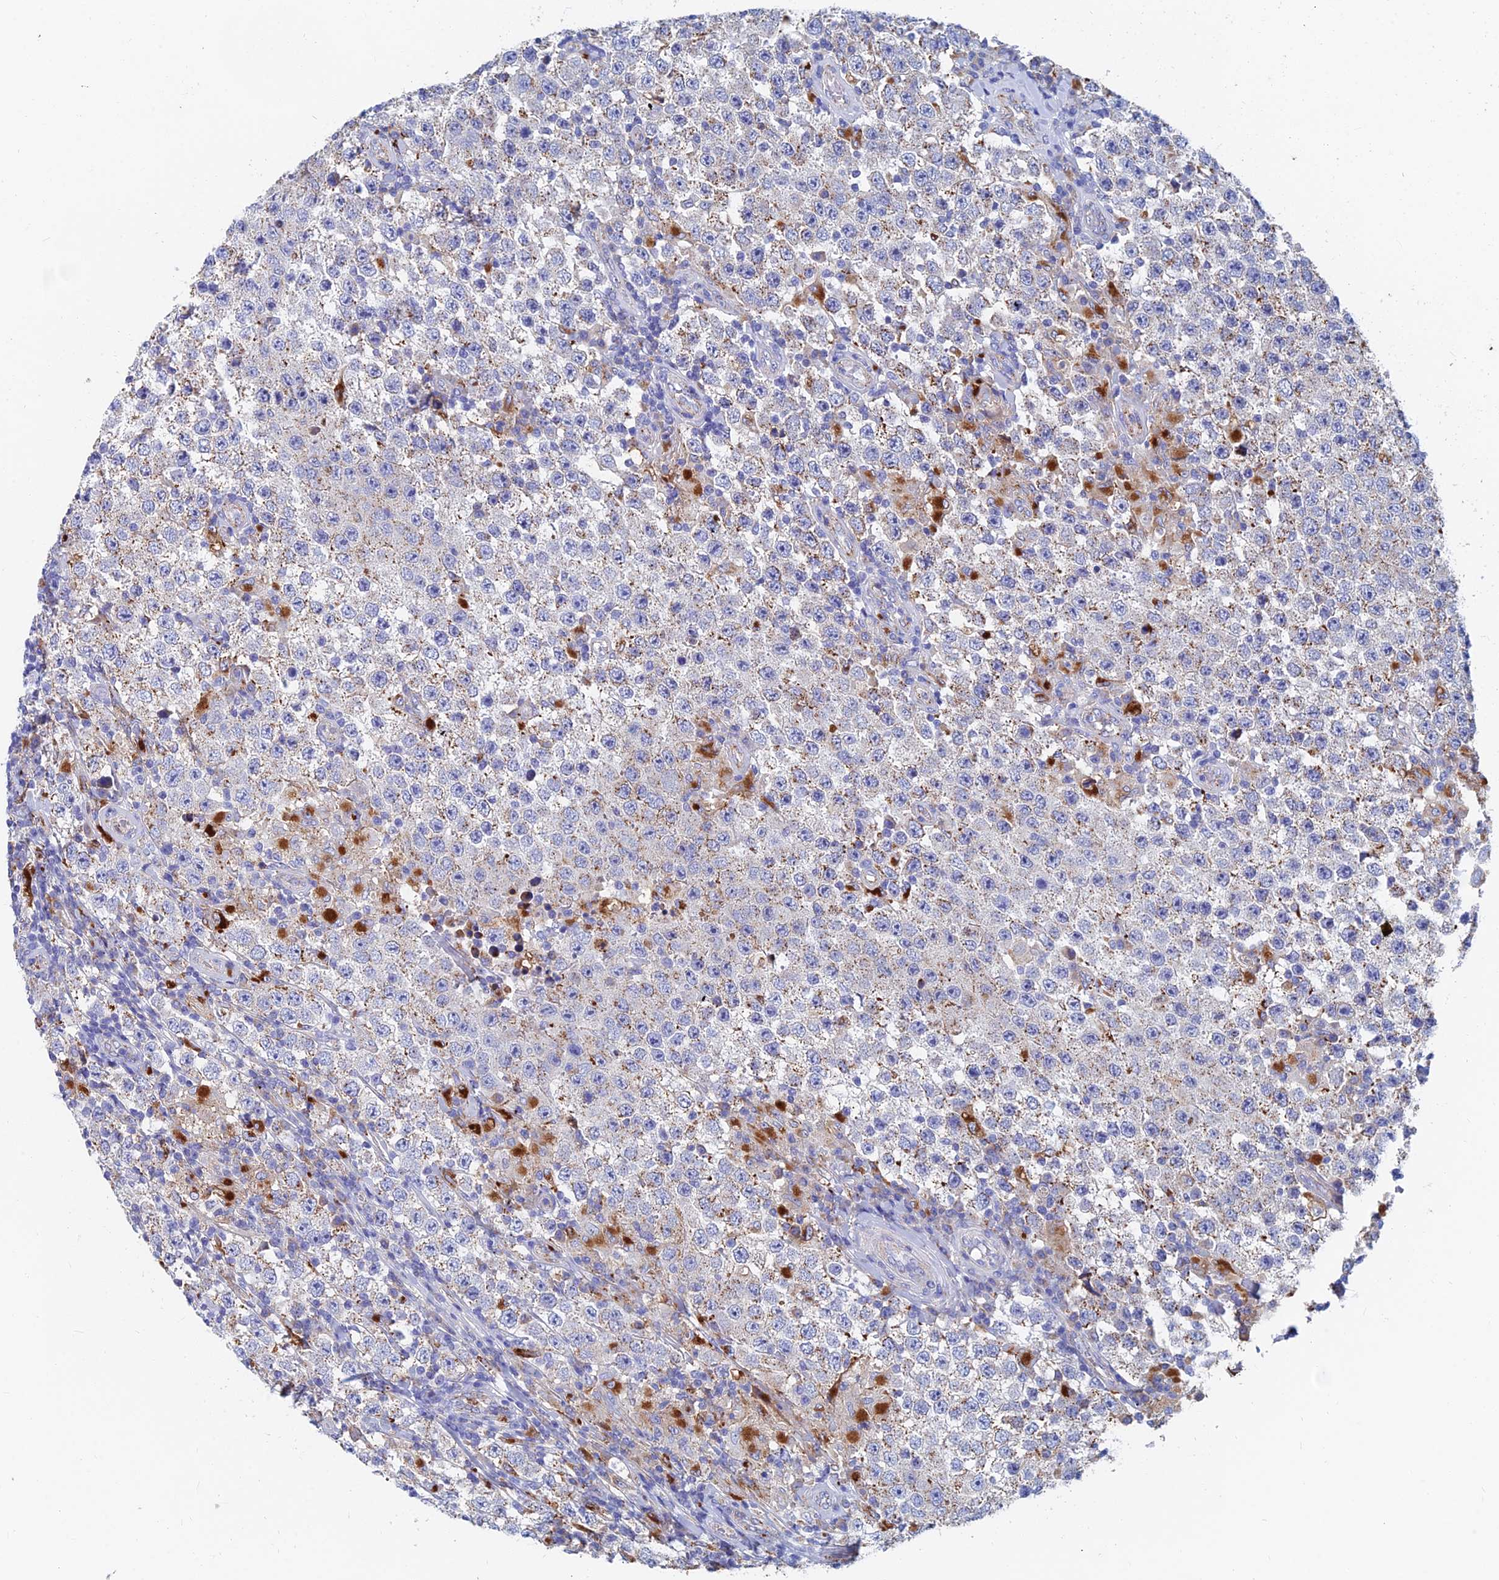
{"staining": {"intensity": "moderate", "quantity": "<25%", "location": "cytoplasmic/membranous"}, "tissue": "testis cancer", "cell_type": "Tumor cells", "image_type": "cancer", "snomed": [{"axis": "morphology", "description": "Normal tissue, NOS"}, {"axis": "morphology", "description": "Urothelial carcinoma, High grade"}, {"axis": "morphology", "description": "Seminoma, NOS"}, {"axis": "morphology", "description": "Carcinoma, Embryonal, NOS"}, {"axis": "topography", "description": "Urinary bladder"}, {"axis": "topography", "description": "Testis"}], "caption": "A brown stain shows moderate cytoplasmic/membranous expression of a protein in human testis cancer tumor cells.", "gene": "SPNS1", "patient": {"sex": "male", "age": 41}}